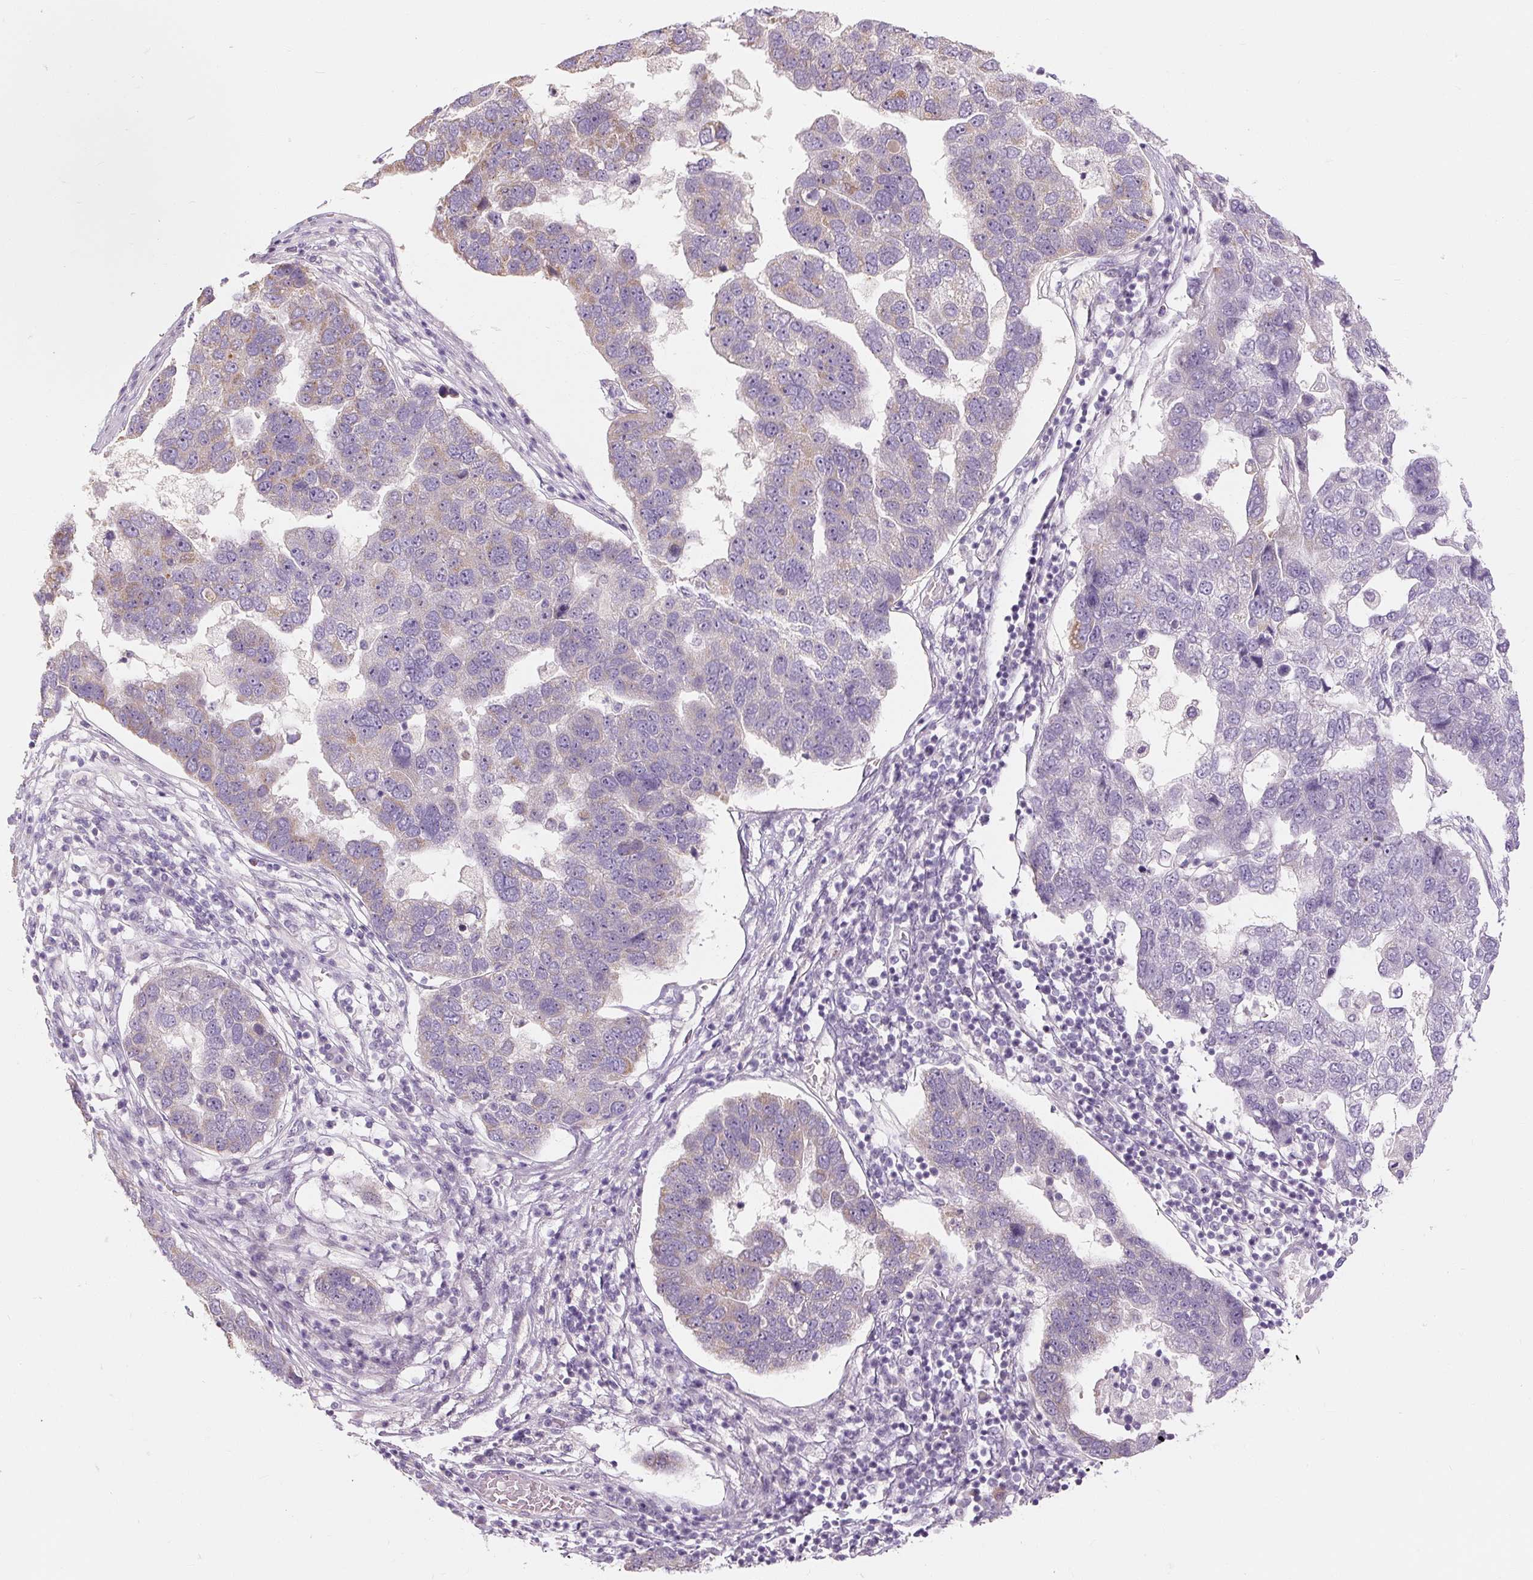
{"staining": {"intensity": "moderate", "quantity": "<25%", "location": "cytoplasmic/membranous"}, "tissue": "pancreatic cancer", "cell_type": "Tumor cells", "image_type": "cancer", "snomed": [{"axis": "morphology", "description": "Adenocarcinoma, NOS"}, {"axis": "topography", "description": "Pancreas"}], "caption": "Immunohistochemistry micrograph of pancreatic cancer stained for a protein (brown), which reveals low levels of moderate cytoplasmic/membranous expression in approximately <25% of tumor cells.", "gene": "CAPN3", "patient": {"sex": "female", "age": 61}}